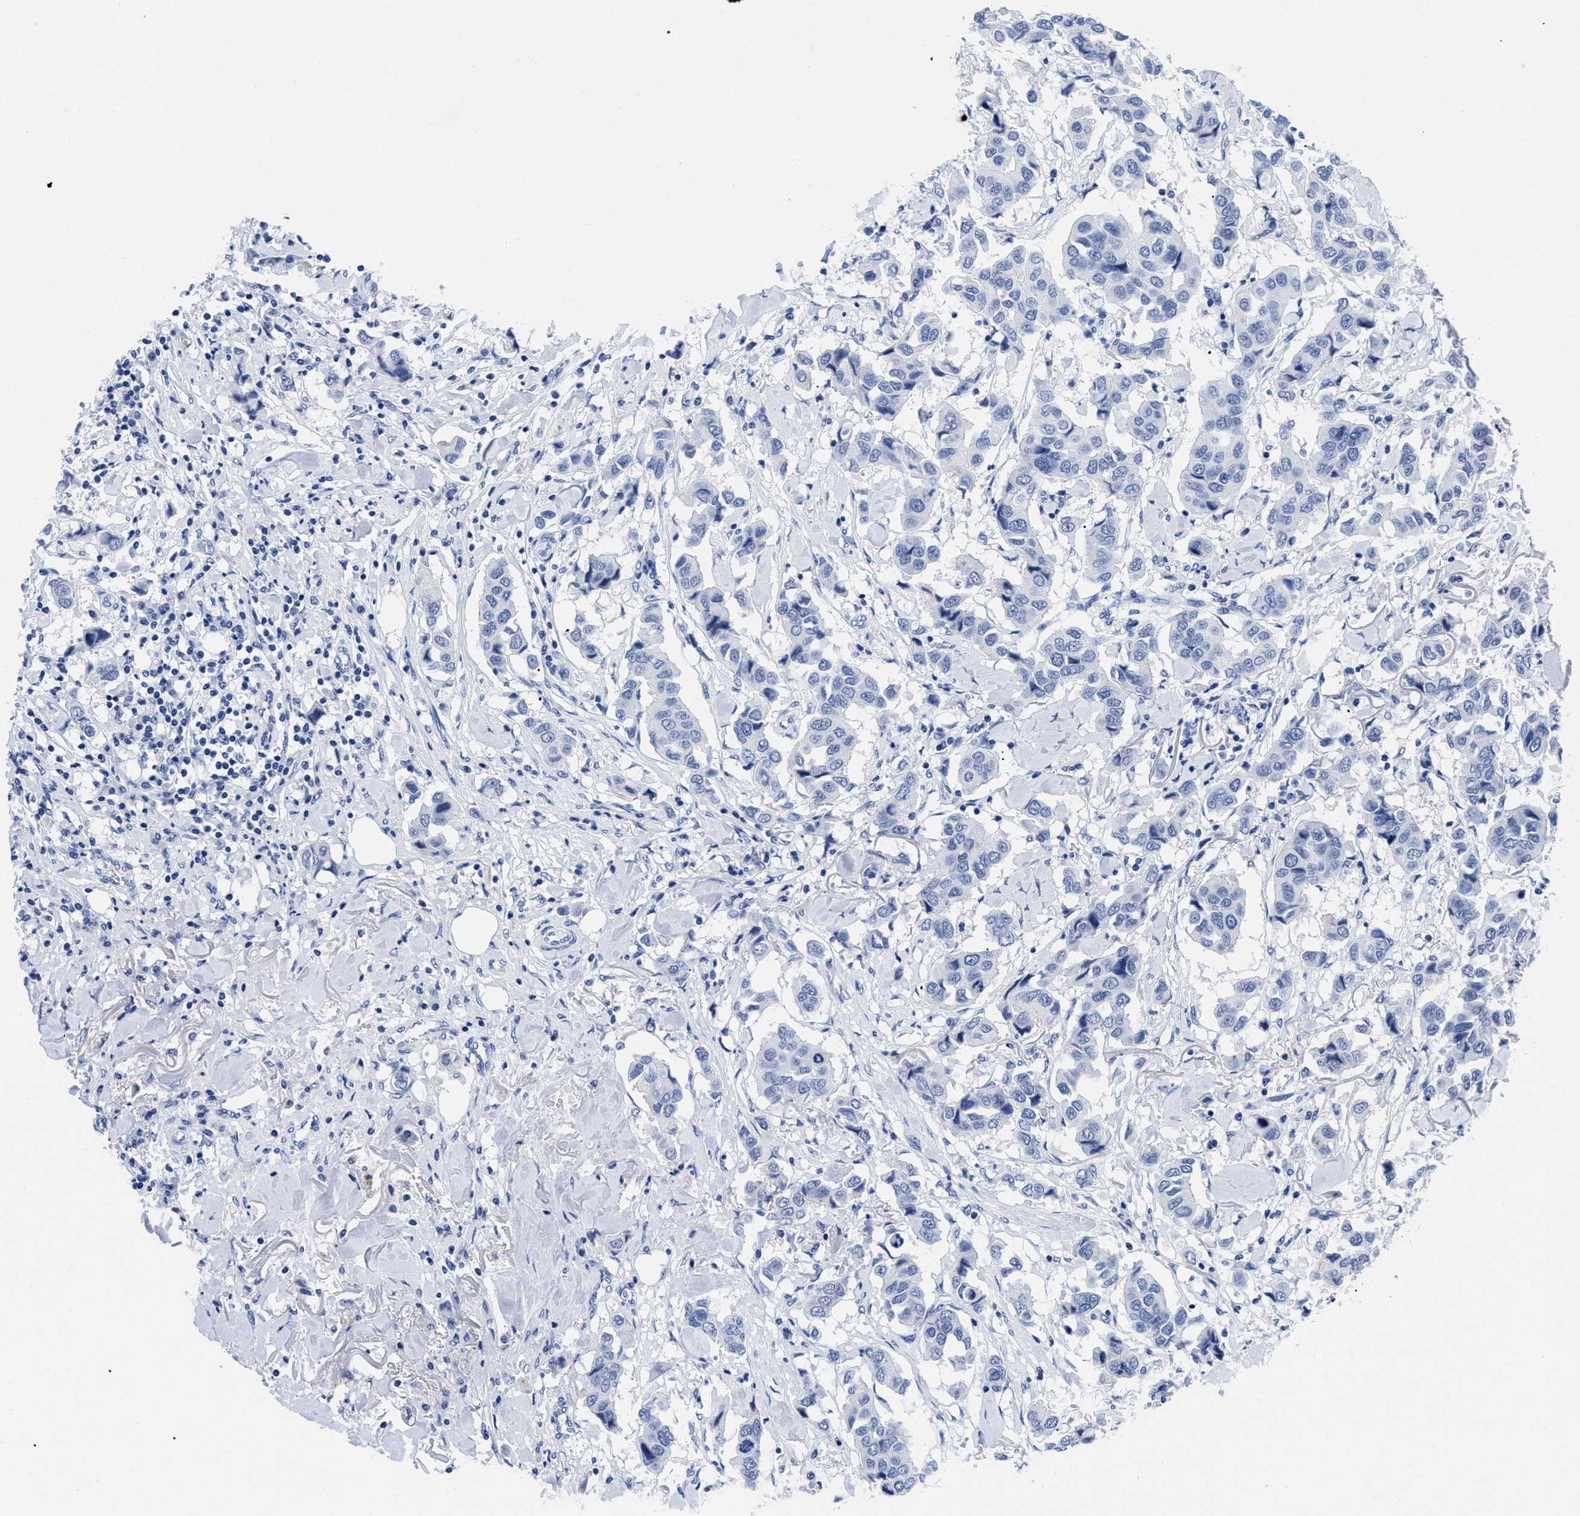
{"staining": {"intensity": "negative", "quantity": "none", "location": "none"}, "tissue": "breast cancer", "cell_type": "Tumor cells", "image_type": "cancer", "snomed": [{"axis": "morphology", "description": "Duct carcinoma"}, {"axis": "topography", "description": "Breast"}], "caption": "DAB (3,3'-diaminobenzidine) immunohistochemical staining of breast cancer reveals no significant staining in tumor cells.", "gene": "TREML1", "patient": {"sex": "female", "age": 80}}